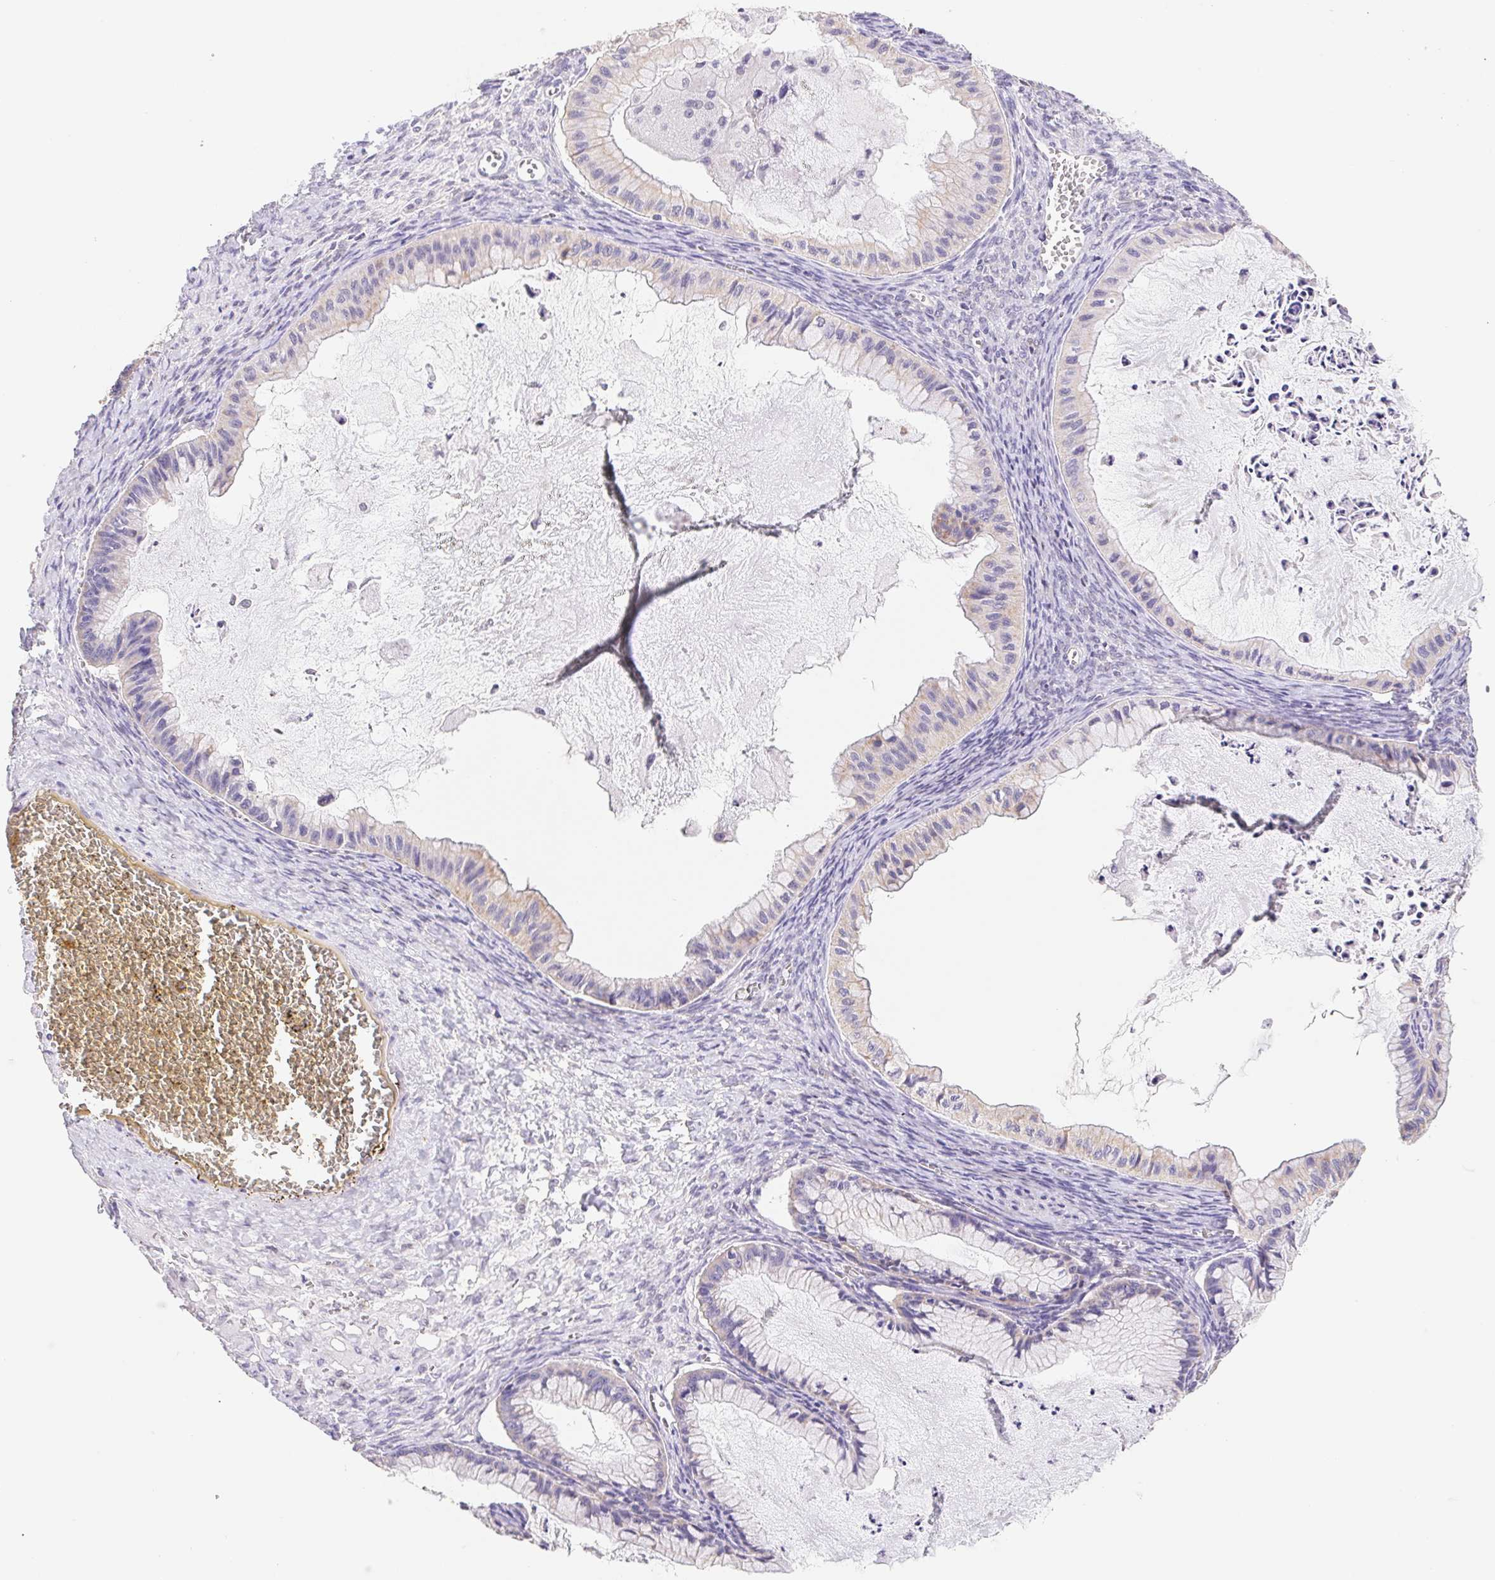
{"staining": {"intensity": "weak", "quantity": "25%-75%", "location": "cytoplasmic/membranous"}, "tissue": "ovarian cancer", "cell_type": "Tumor cells", "image_type": "cancer", "snomed": [{"axis": "morphology", "description": "Cystadenocarcinoma, mucinous, NOS"}, {"axis": "topography", "description": "Ovary"}], "caption": "An image of human ovarian mucinous cystadenocarcinoma stained for a protein displays weak cytoplasmic/membranous brown staining in tumor cells. The staining was performed using DAB to visualize the protein expression in brown, while the nuclei were stained in blue with hematoxylin (Magnification: 20x).", "gene": "FKBP6", "patient": {"sex": "female", "age": 72}}